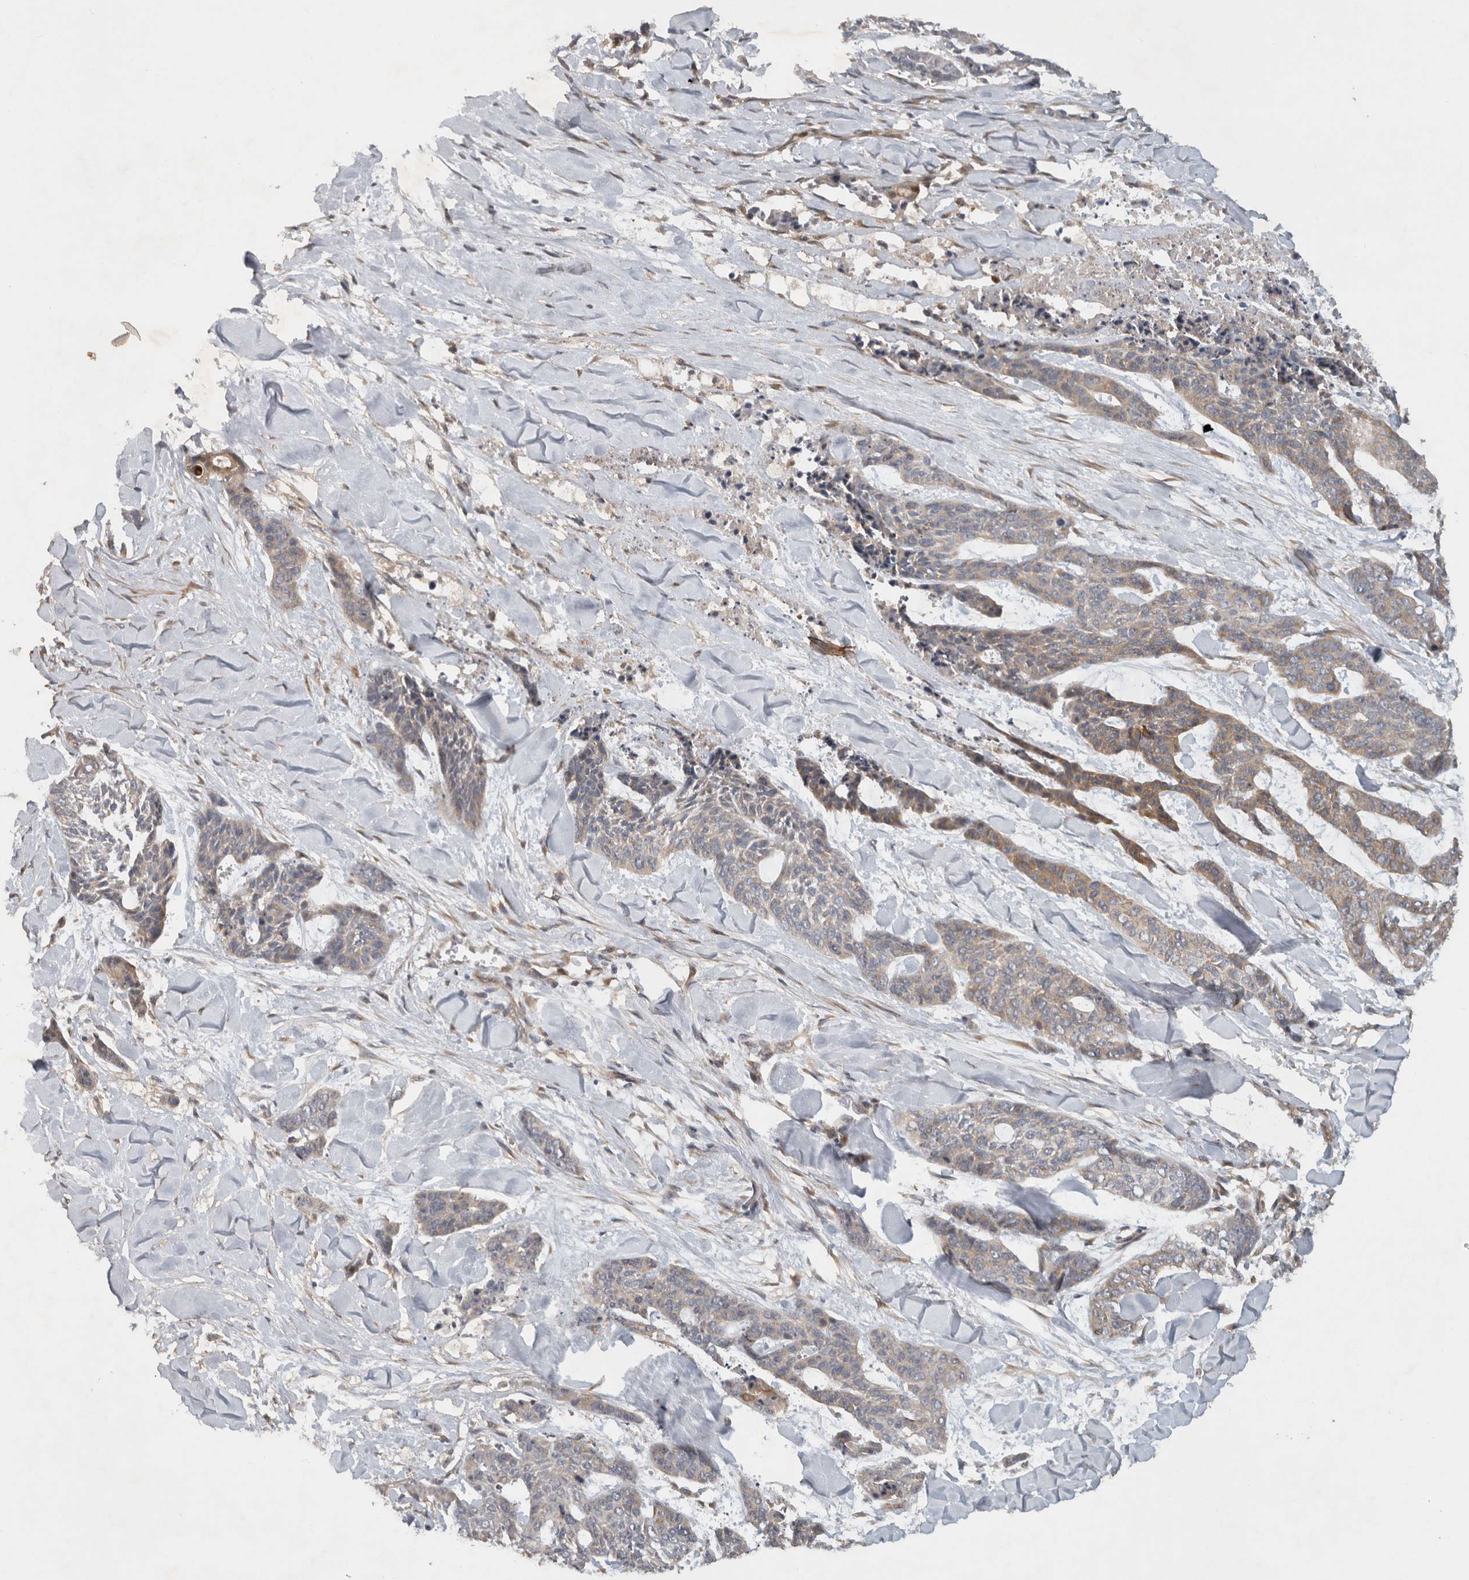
{"staining": {"intensity": "moderate", "quantity": "25%-75%", "location": "cytoplasmic/membranous"}, "tissue": "skin cancer", "cell_type": "Tumor cells", "image_type": "cancer", "snomed": [{"axis": "morphology", "description": "Basal cell carcinoma"}, {"axis": "topography", "description": "Skin"}], "caption": "Skin cancer stained with a protein marker exhibits moderate staining in tumor cells.", "gene": "VEPH1", "patient": {"sex": "female", "age": 64}}